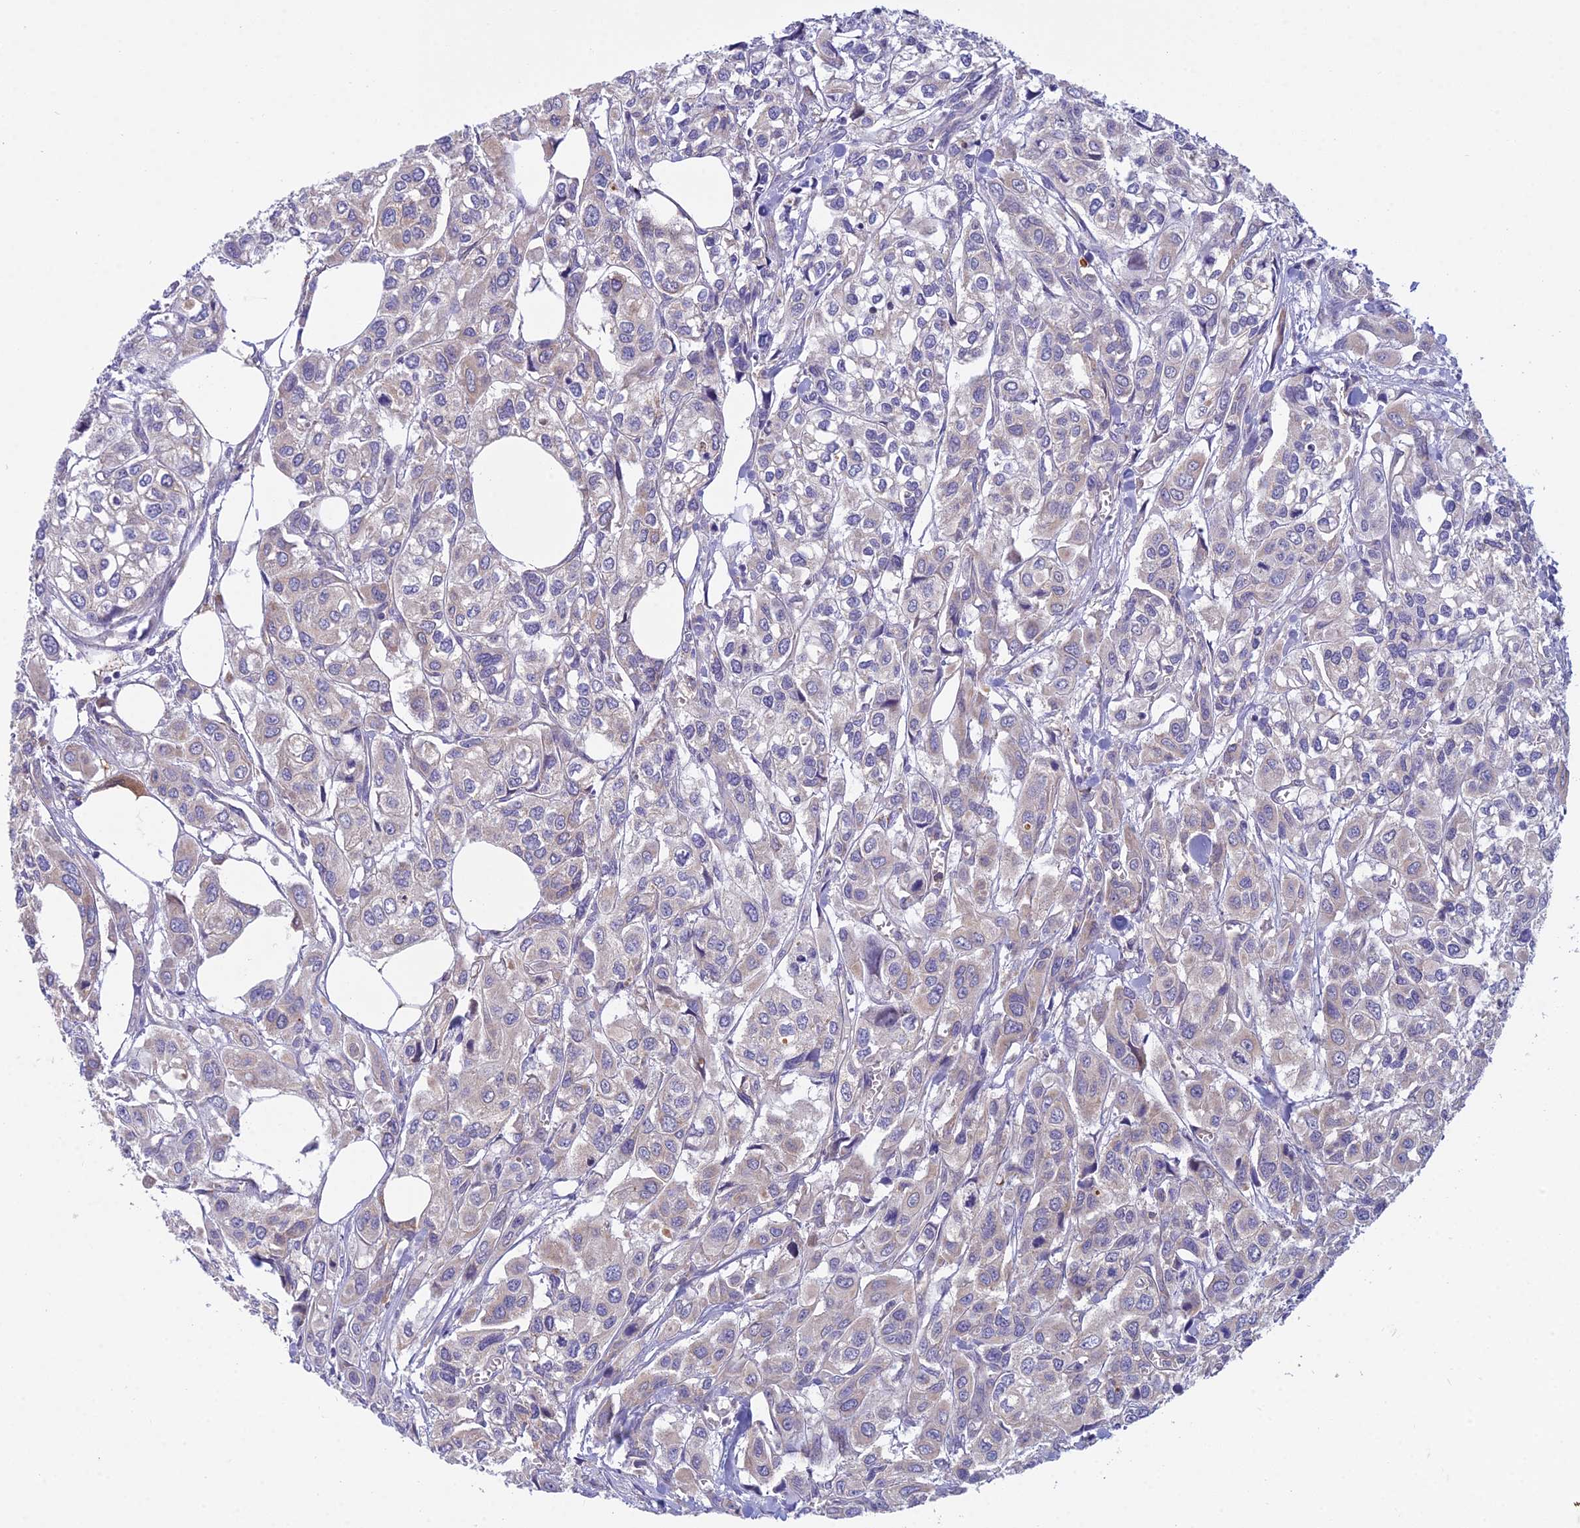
{"staining": {"intensity": "negative", "quantity": "none", "location": "none"}, "tissue": "urothelial cancer", "cell_type": "Tumor cells", "image_type": "cancer", "snomed": [{"axis": "morphology", "description": "Urothelial carcinoma, High grade"}, {"axis": "topography", "description": "Urinary bladder"}], "caption": "An IHC histopathology image of urothelial carcinoma (high-grade) is shown. There is no staining in tumor cells of urothelial carcinoma (high-grade).", "gene": "DUS2", "patient": {"sex": "male", "age": 67}}